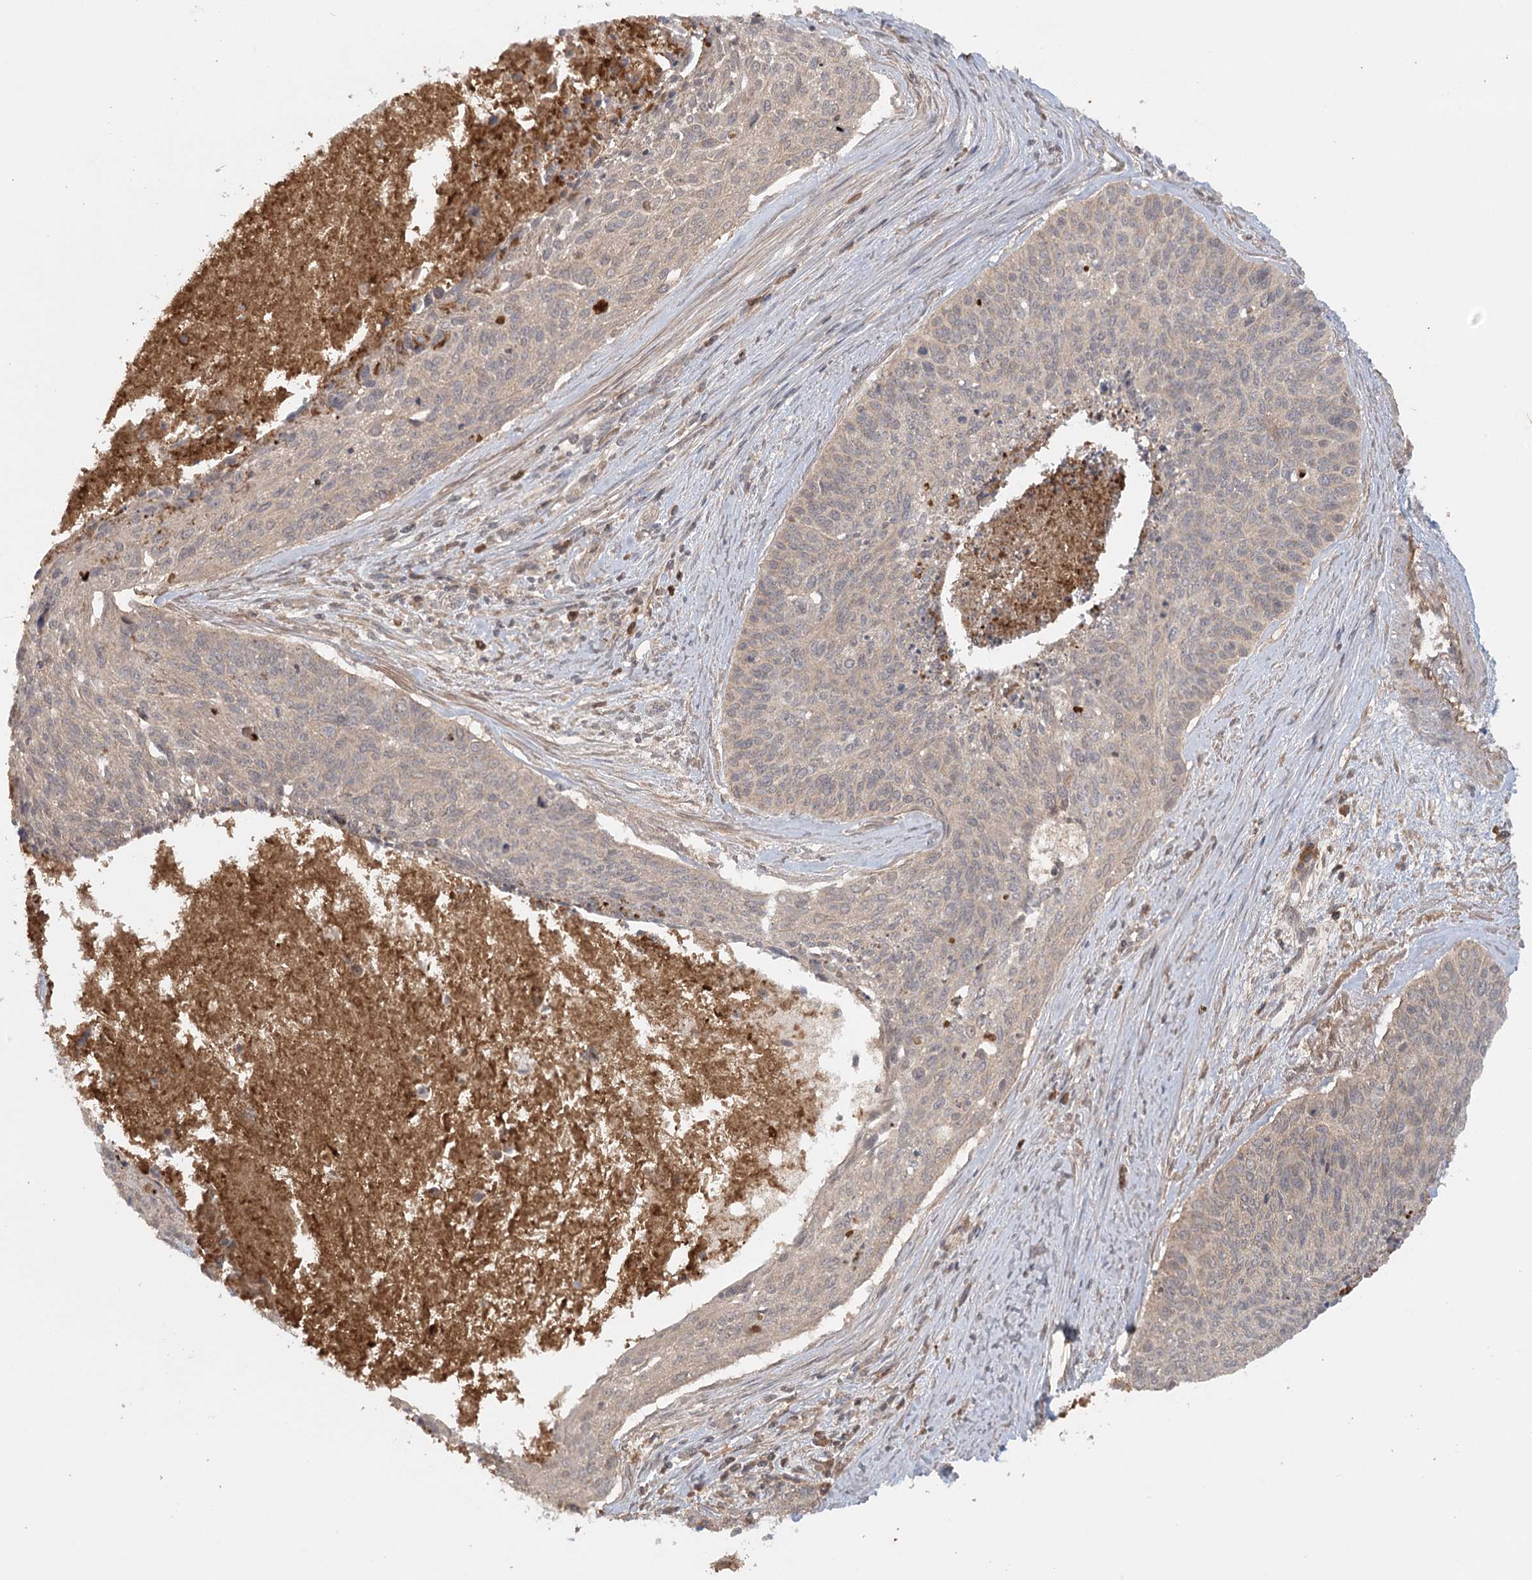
{"staining": {"intensity": "weak", "quantity": "<25%", "location": "cytoplasmic/membranous"}, "tissue": "cervical cancer", "cell_type": "Tumor cells", "image_type": "cancer", "snomed": [{"axis": "morphology", "description": "Squamous cell carcinoma, NOS"}, {"axis": "topography", "description": "Cervix"}], "caption": "A high-resolution photomicrograph shows immunohistochemistry (IHC) staining of squamous cell carcinoma (cervical), which reveals no significant positivity in tumor cells.", "gene": "ARL13A", "patient": {"sex": "female", "age": 55}}